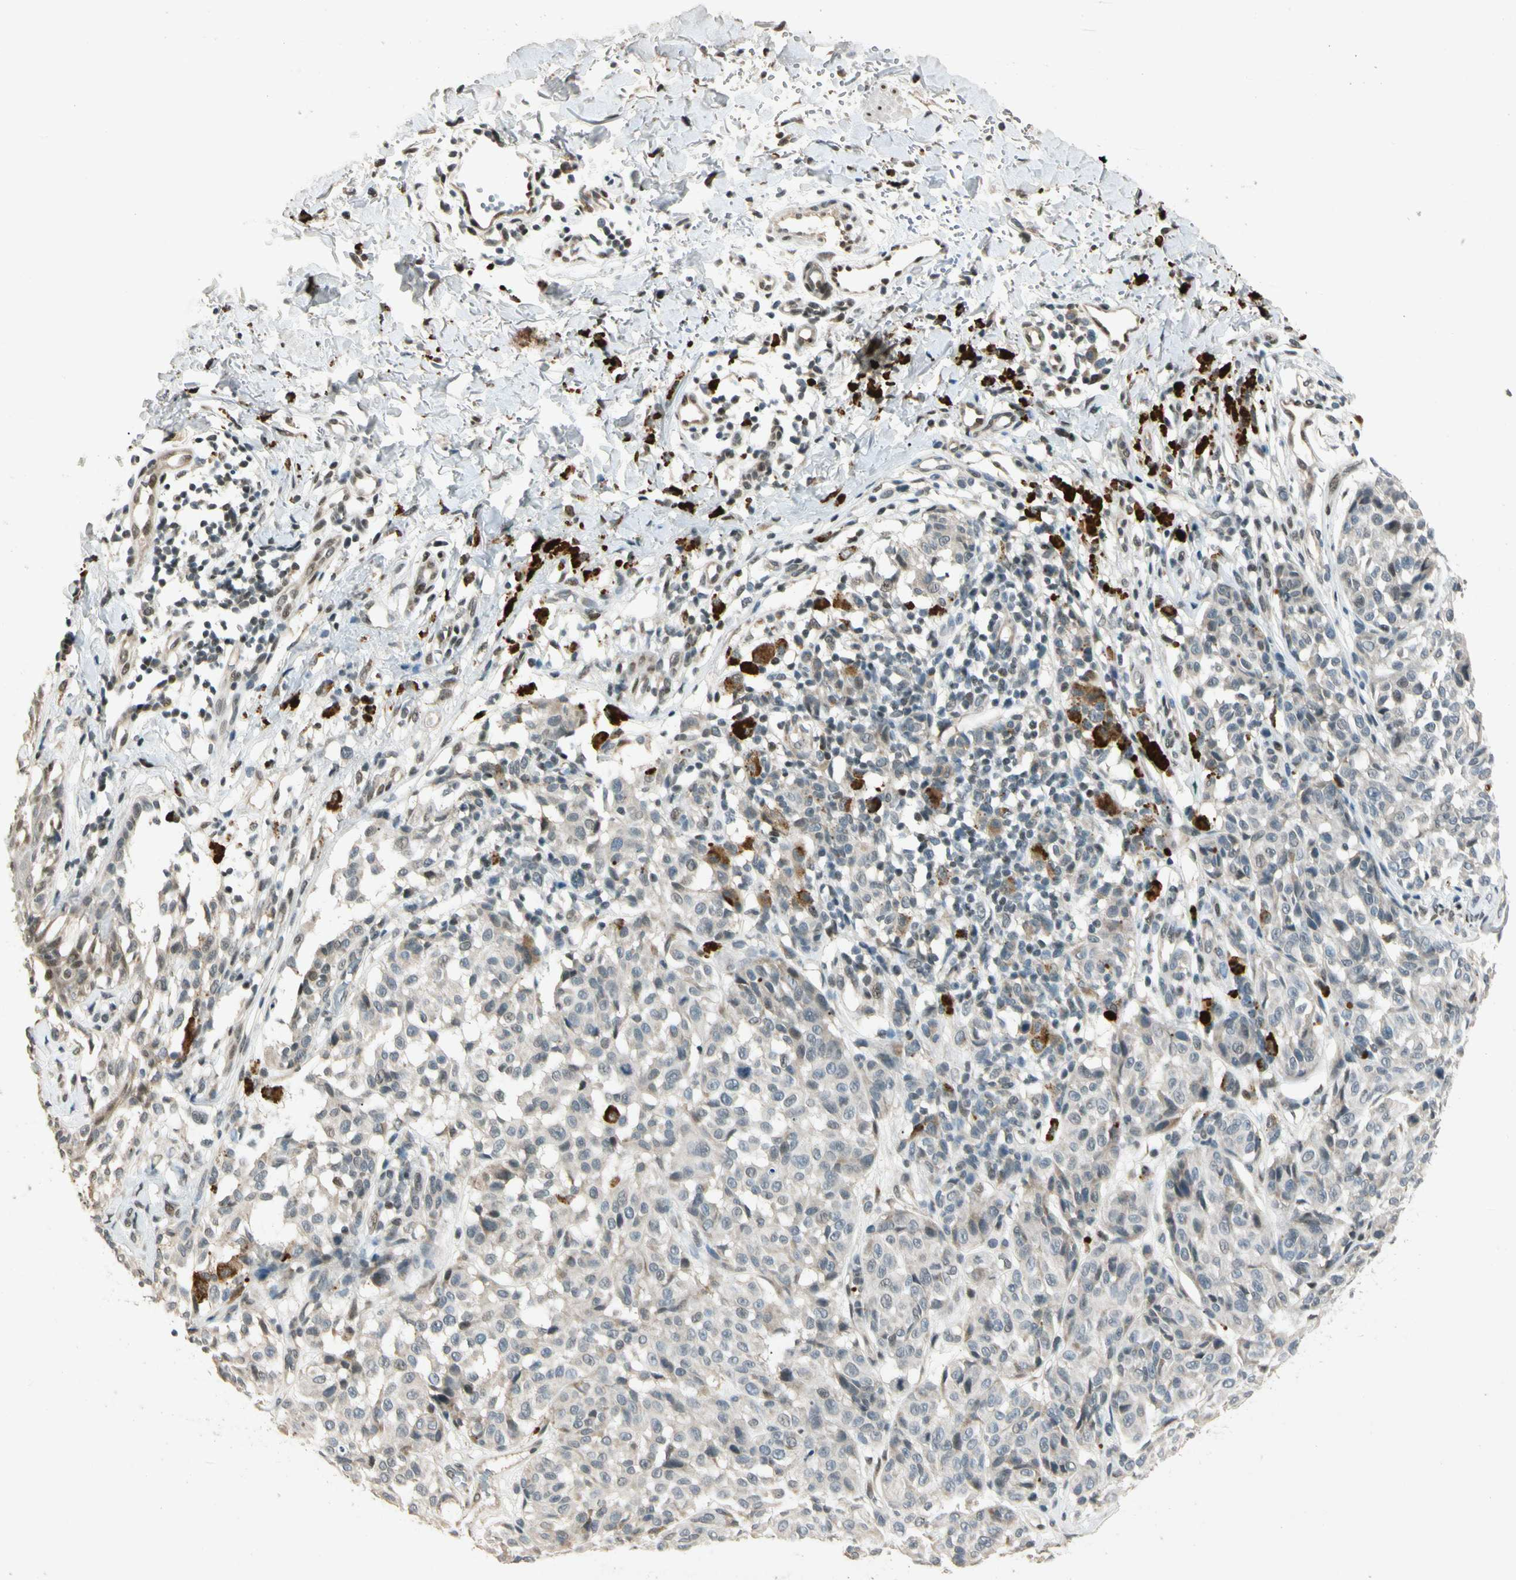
{"staining": {"intensity": "negative", "quantity": "none", "location": "none"}, "tissue": "melanoma", "cell_type": "Tumor cells", "image_type": "cancer", "snomed": [{"axis": "morphology", "description": "Malignant melanoma, NOS"}, {"axis": "topography", "description": "Skin"}], "caption": "A micrograph of melanoma stained for a protein demonstrates no brown staining in tumor cells. (Stains: DAB immunohistochemistry (IHC) with hematoxylin counter stain, Microscopy: brightfield microscopy at high magnification).", "gene": "ZBTB4", "patient": {"sex": "female", "age": 46}}